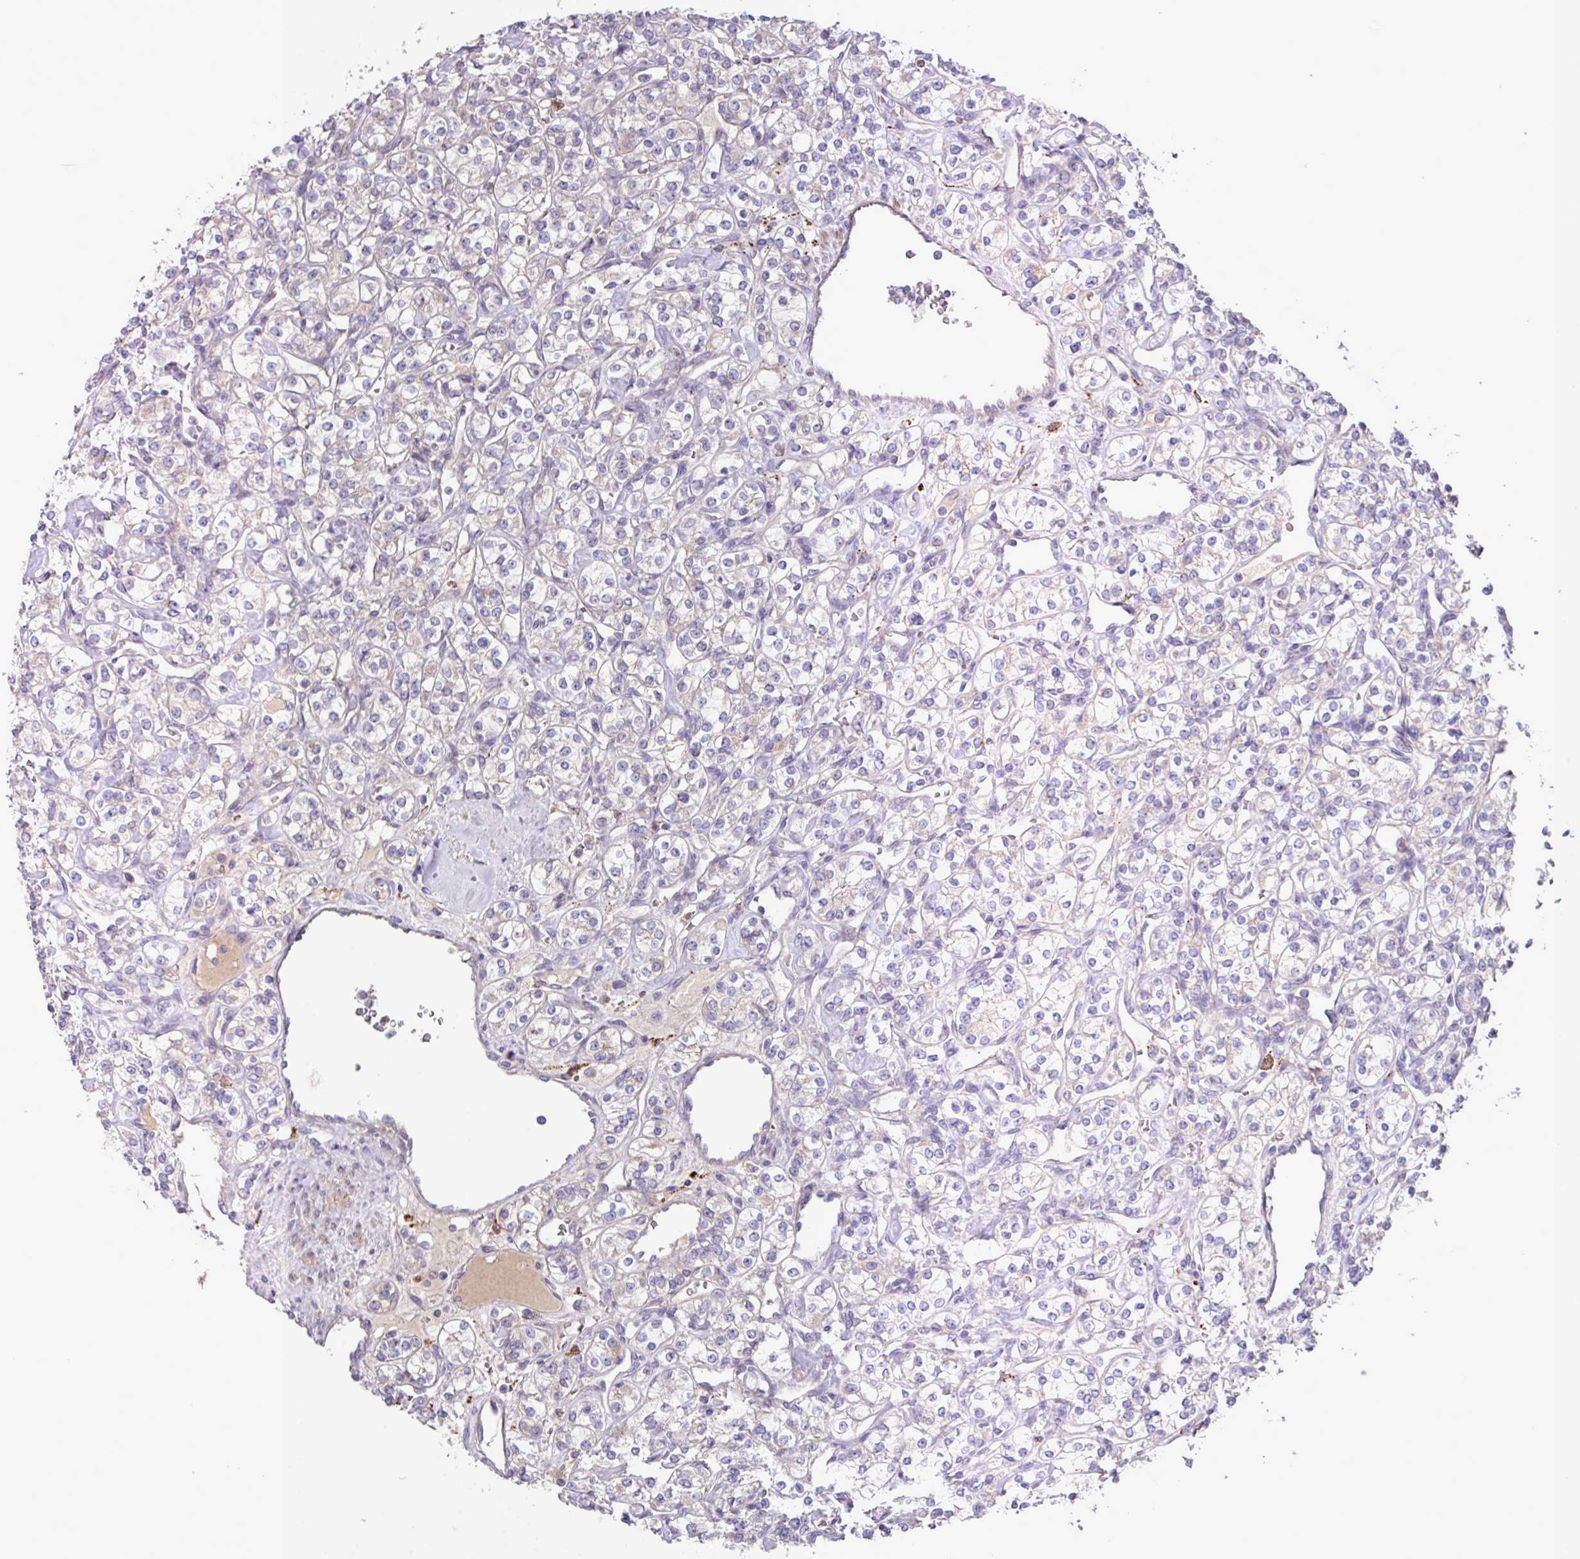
{"staining": {"intensity": "negative", "quantity": "none", "location": "none"}, "tissue": "renal cancer", "cell_type": "Tumor cells", "image_type": "cancer", "snomed": [{"axis": "morphology", "description": "Adenocarcinoma, NOS"}, {"axis": "topography", "description": "Kidney"}], "caption": "Immunohistochemistry histopathology image of human renal cancer (adenocarcinoma) stained for a protein (brown), which exhibits no positivity in tumor cells. (DAB (3,3'-diaminobenzidine) IHC, high magnification).", "gene": "IQCJ", "patient": {"sex": "male", "age": 77}}